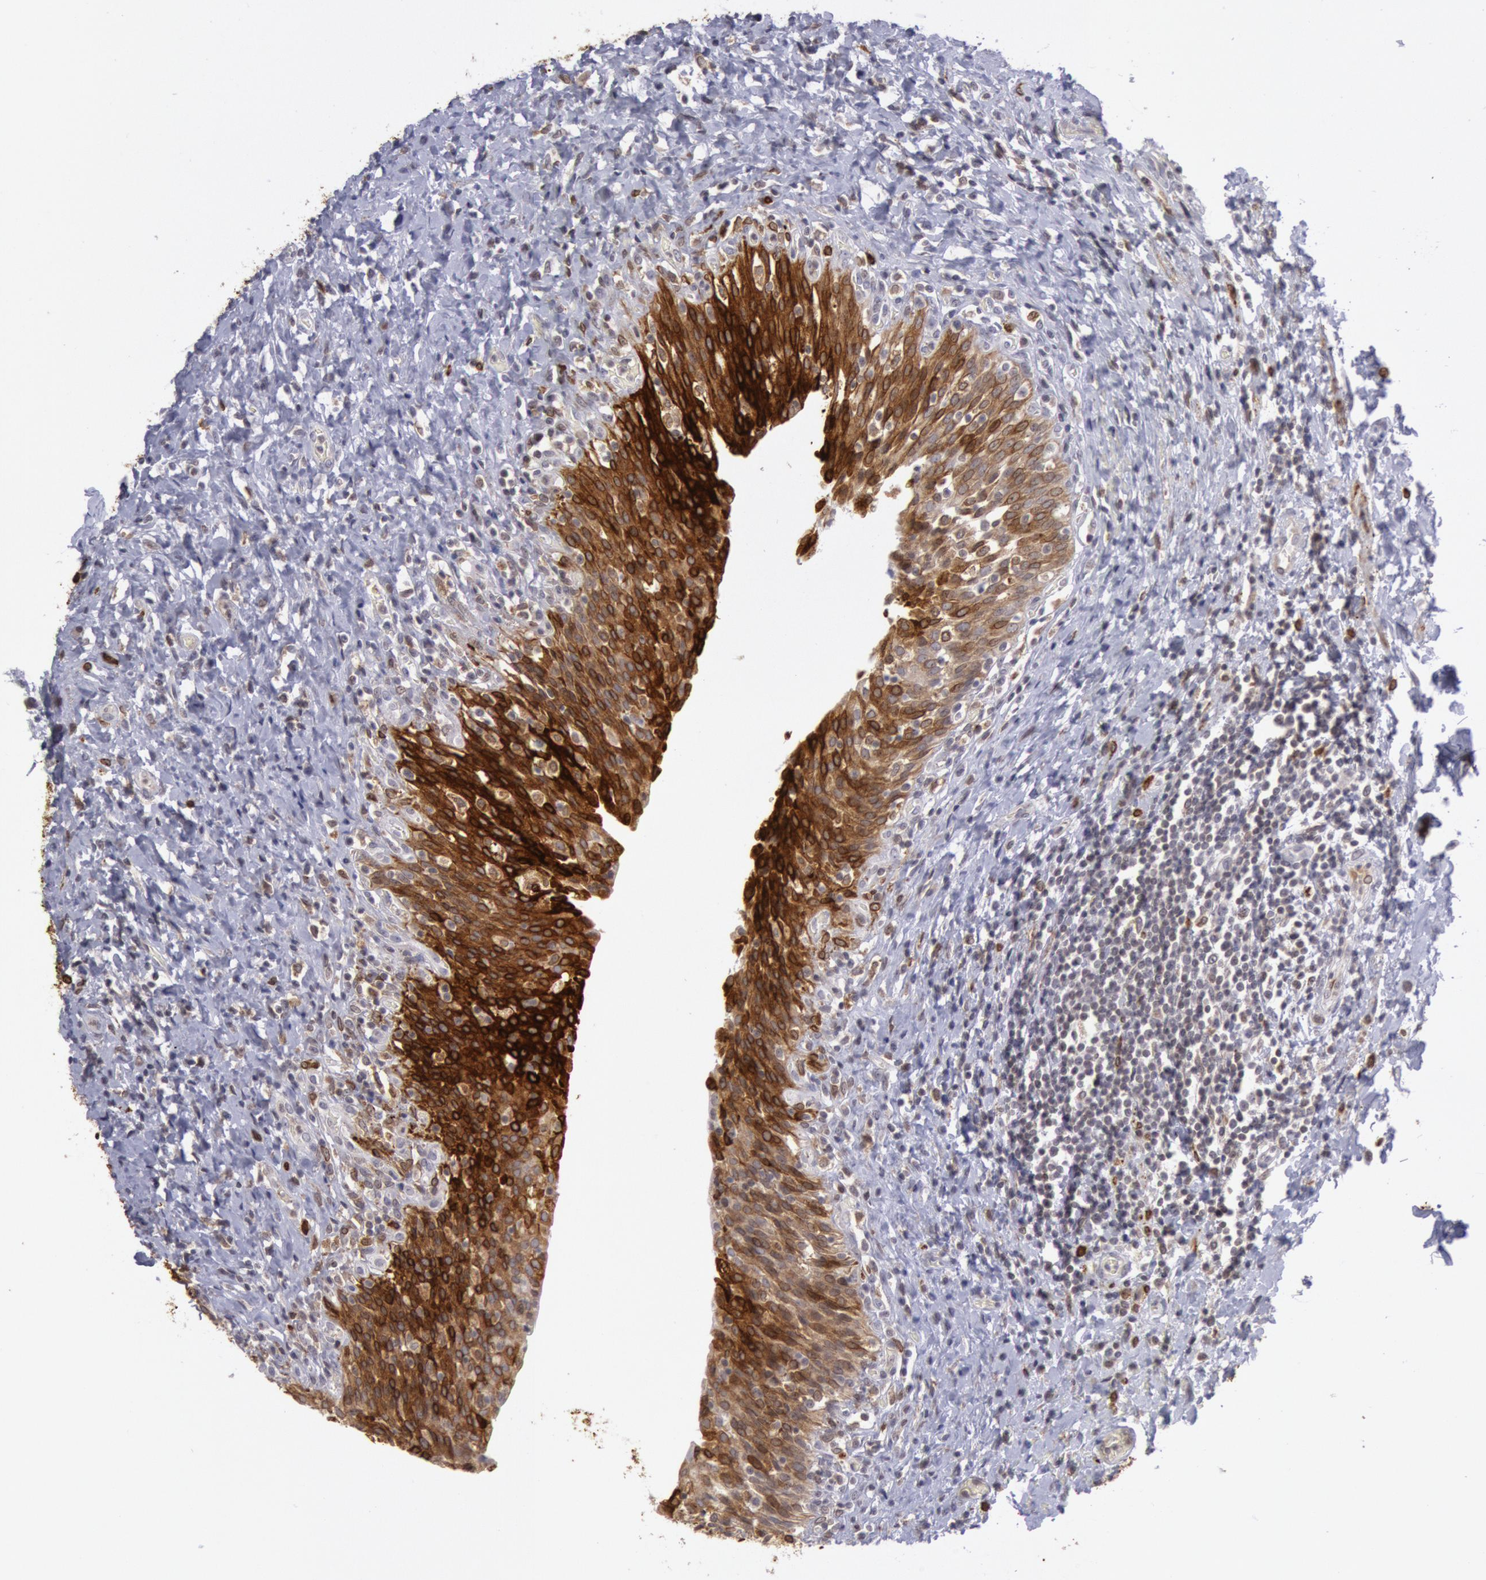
{"staining": {"intensity": "strong", "quantity": ">75%", "location": "cytoplasmic/membranous"}, "tissue": "urinary bladder", "cell_type": "Urothelial cells", "image_type": "normal", "snomed": [{"axis": "morphology", "description": "Normal tissue, NOS"}, {"axis": "topography", "description": "Urinary bladder"}], "caption": "Strong cytoplasmic/membranous protein staining is appreciated in about >75% of urothelial cells in urinary bladder.", "gene": "PTGS2", "patient": {"sex": "male", "age": 51}}